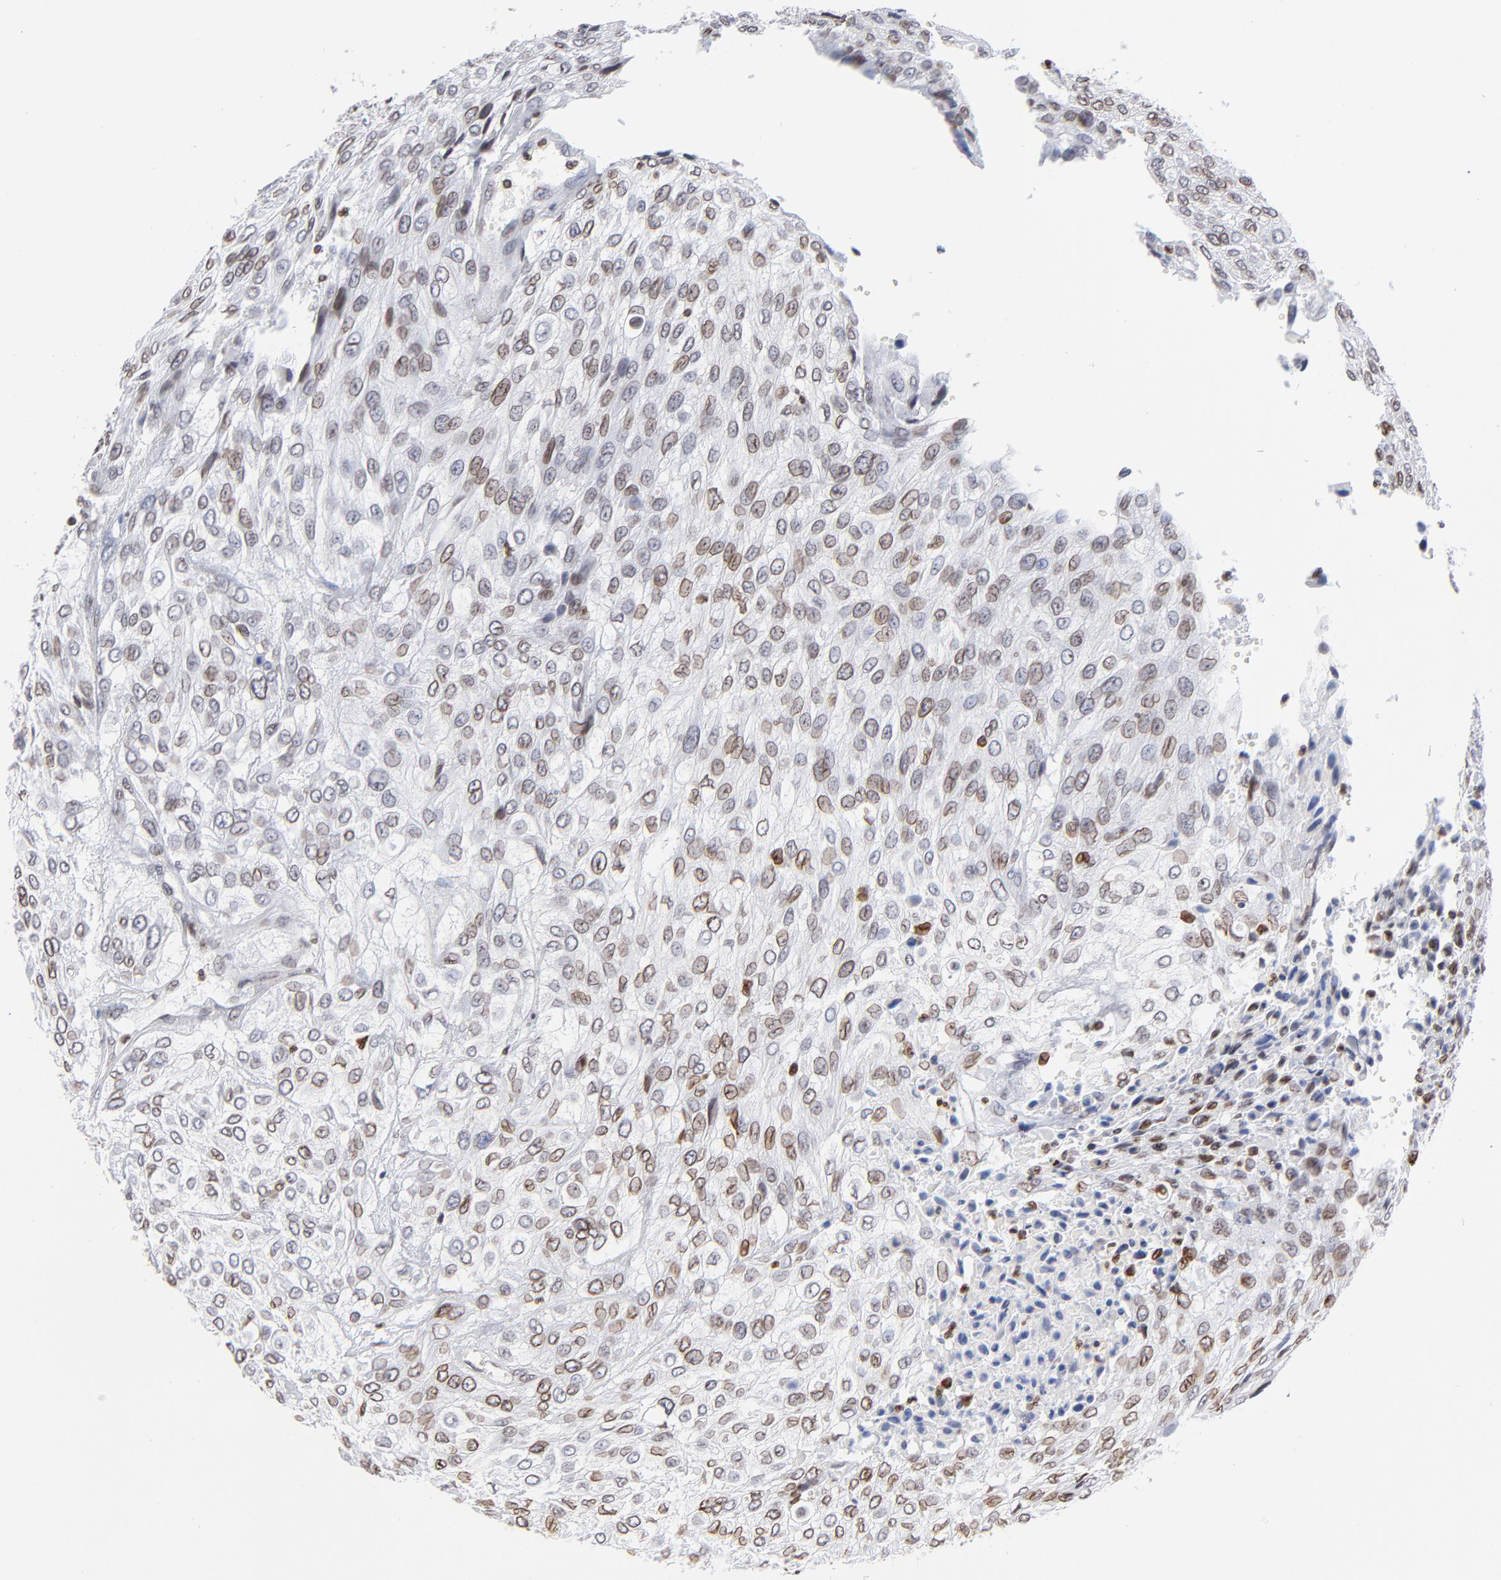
{"staining": {"intensity": "moderate", "quantity": "25%-75%", "location": "cytoplasmic/membranous,nuclear"}, "tissue": "urothelial cancer", "cell_type": "Tumor cells", "image_type": "cancer", "snomed": [{"axis": "morphology", "description": "Urothelial carcinoma, High grade"}, {"axis": "topography", "description": "Urinary bladder"}], "caption": "Protein expression analysis of human urothelial cancer reveals moderate cytoplasmic/membranous and nuclear positivity in about 25%-75% of tumor cells.", "gene": "THAP7", "patient": {"sex": "male", "age": 57}}